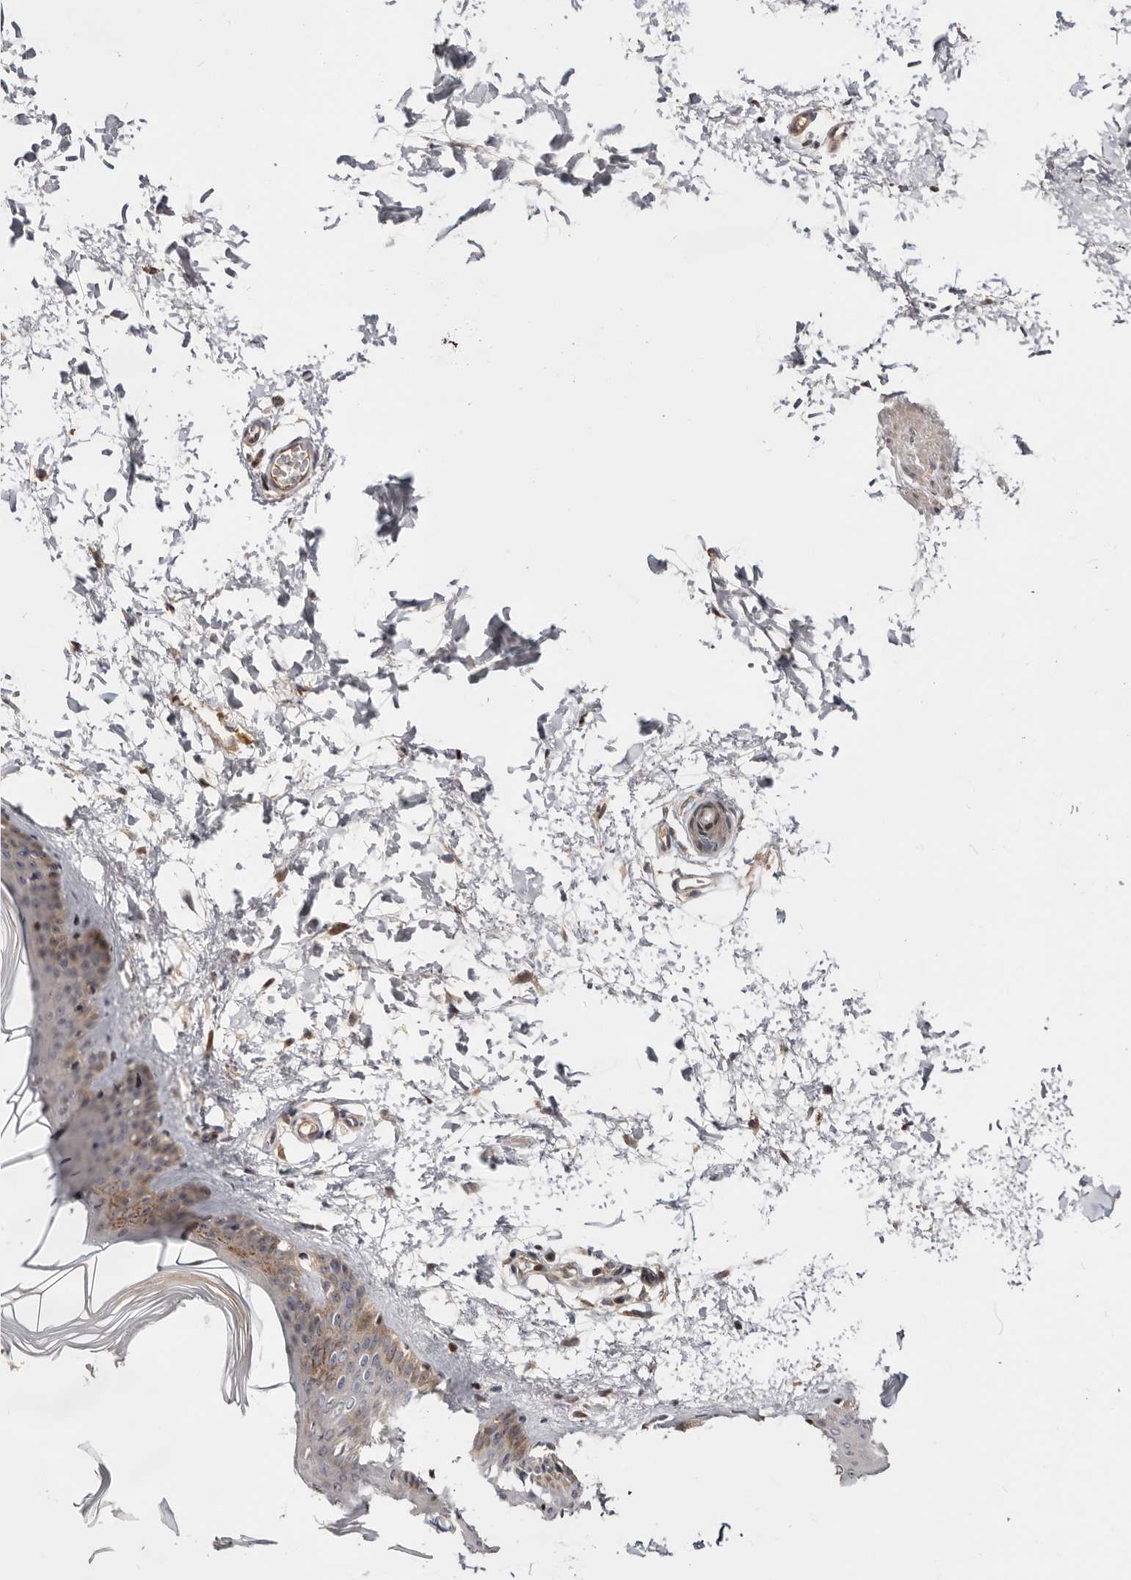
{"staining": {"intensity": "moderate", "quantity": "25%-75%", "location": "cytoplasmic/membranous,nuclear"}, "tissue": "skin", "cell_type": "Fibroblasts", "image_type": "normal", "snomed": [{"axis": "morphology", "description": "Normal tissue, NOS"}, {"axis": "topography", "description": "Skin"}], "caption": "Protein positivity by IHC reveals moderate cytoplasmic/membranous,nuclear positivity in approximately 25%-75% of fibroblasts in unremarkable skin.", "gene": "DOP1A", "patient": {"sex": "female", "age": 27}}